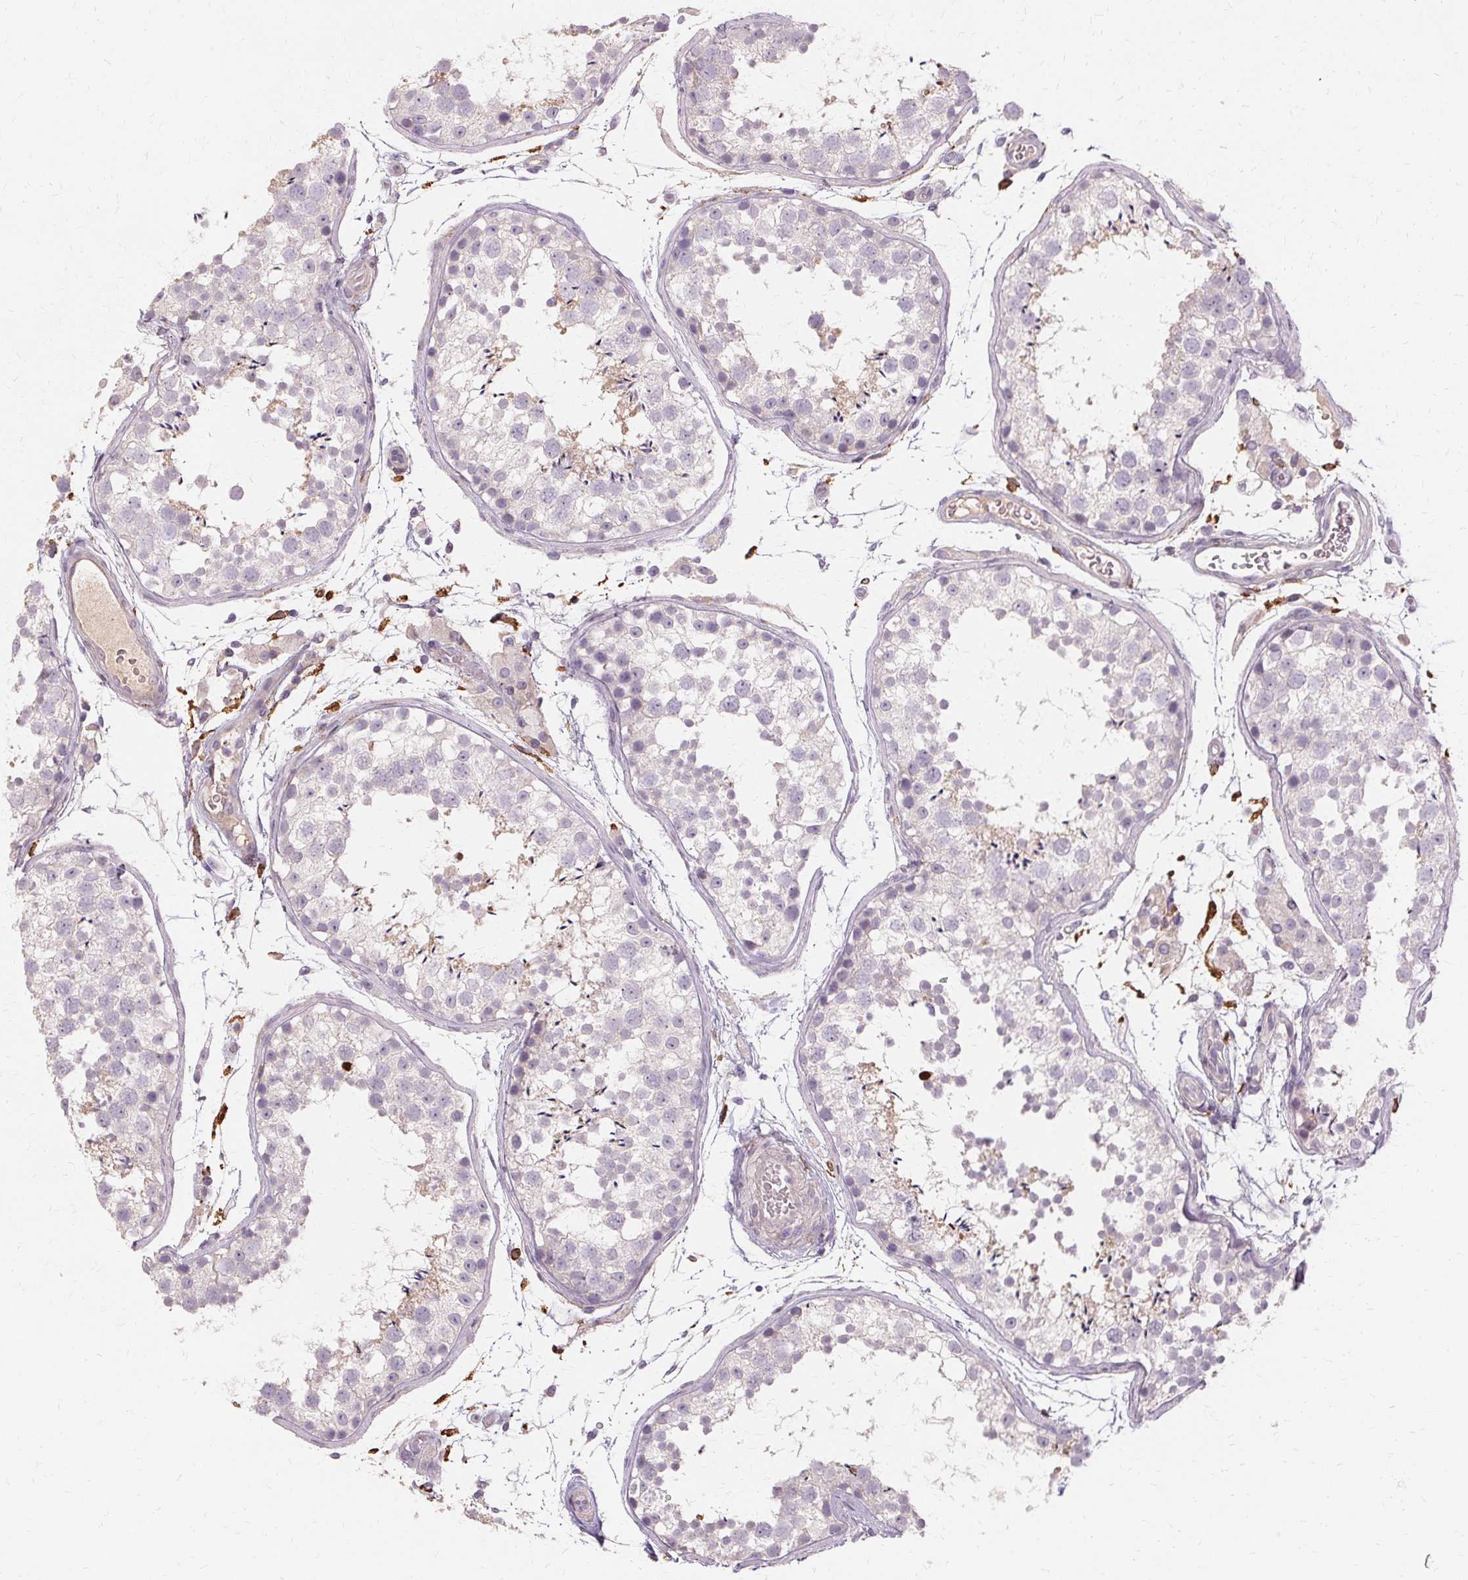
{"staining": {"intensity": "negative", "quantity": "none", "location": "none"}, "tissue": "testis", "cell_type": "Cells in seminiferous ducts", "image_type": "normal", "snomed": [{"axis": "morphology", "description": "Normal tissue, NOS"}, {"axis": "topography", "description": "Testis"}], "caption": "Image shows no protein positivity in cells in seminiferous ducts of unremarkable testis. The staining is performed using DAB brown chromogen with nuclei counter-stained in using hematoxylin.", "gene": "IFNGR1", "patient": {"sex": "male", "age": 29}}